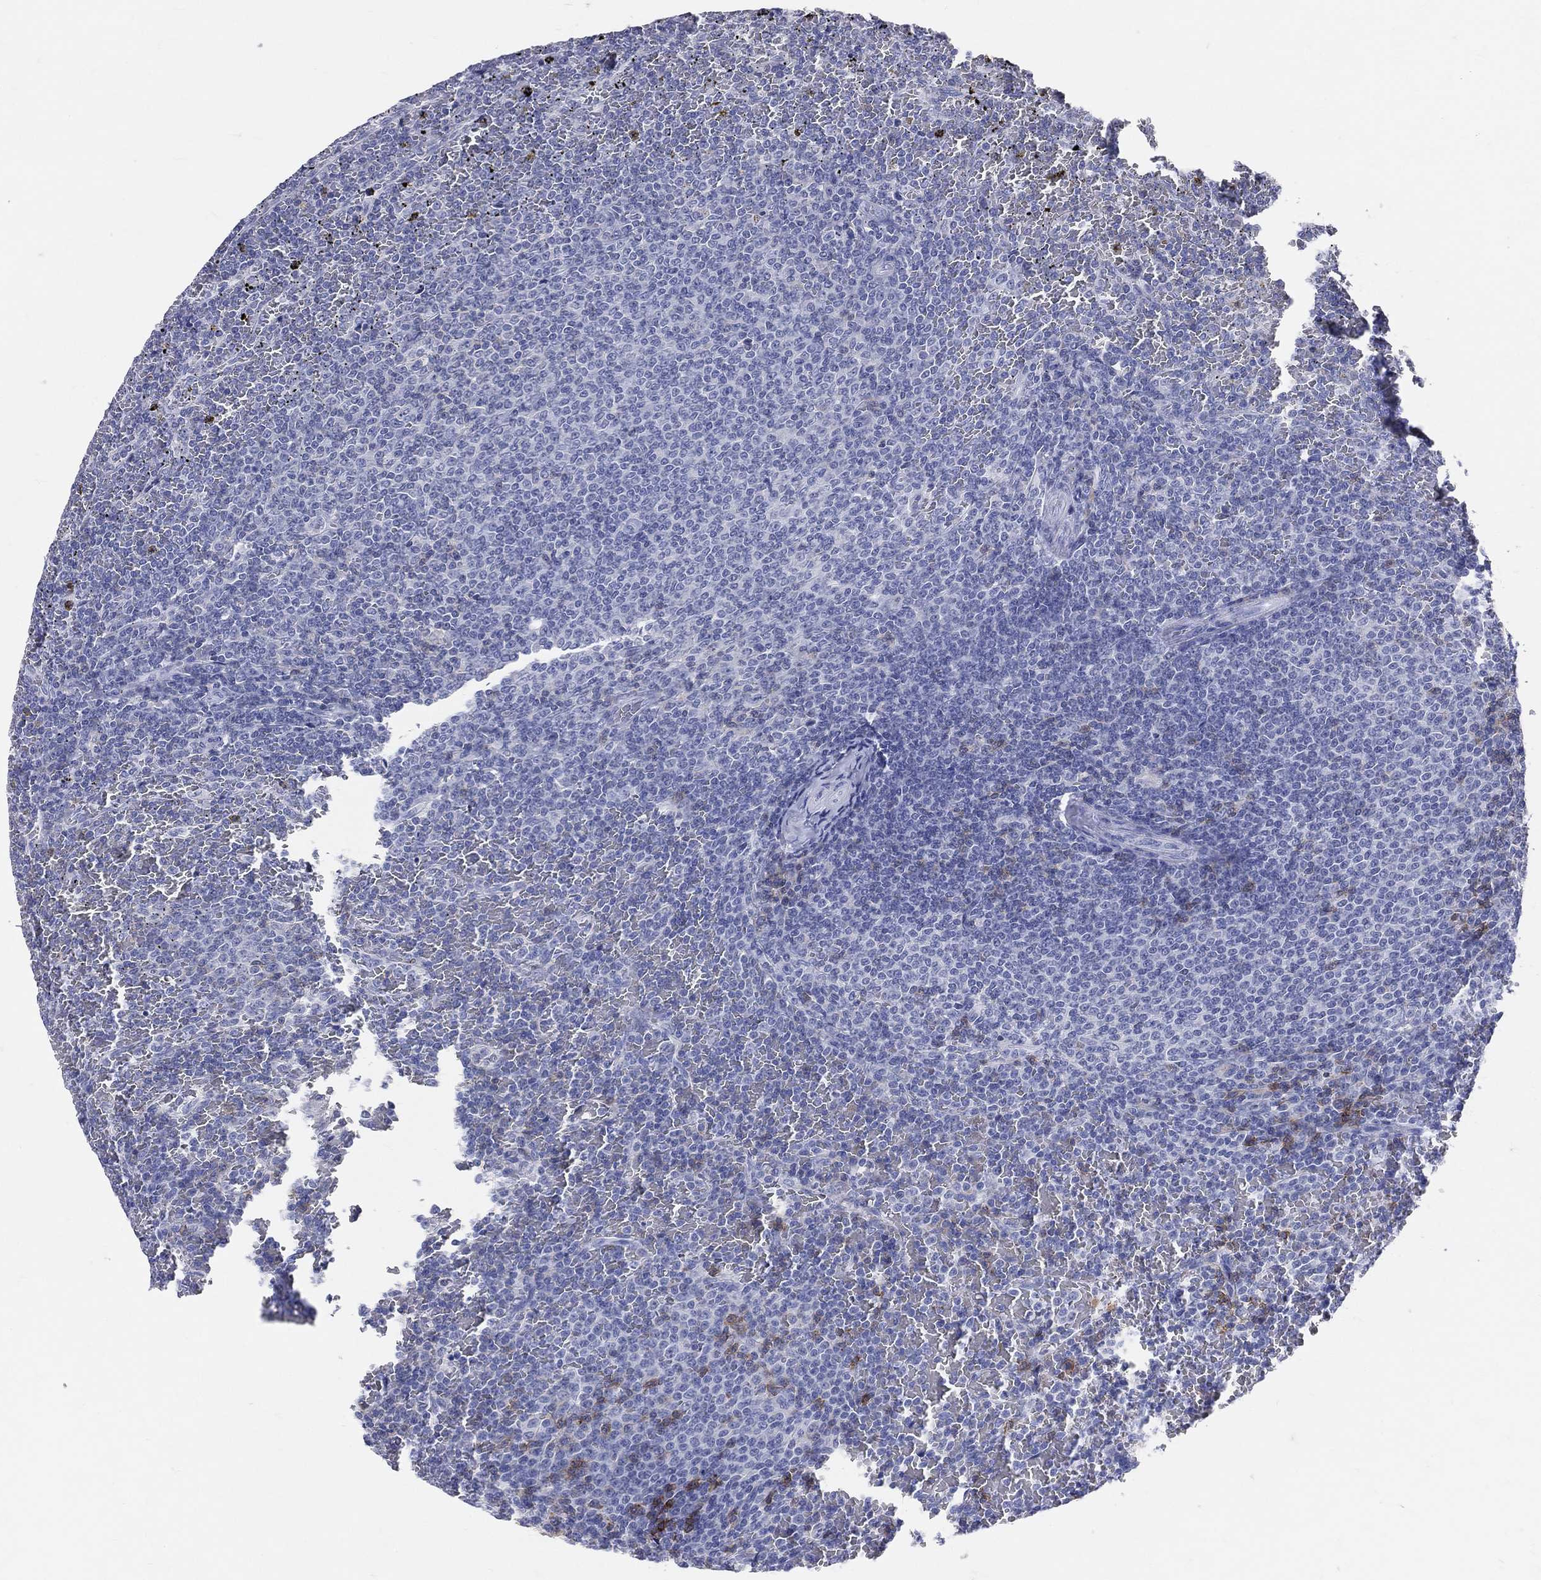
{"staining": {"intensity": "negative", "quantity": "none", "location": "none"}, "tissue": "lymphoma", "cell_type": "Tumor cells", "image_type": "cancer", "snomed": [{"axis": "morphology", "description": "Malignant lymphoma, non-Hodgkin's type, Low grade"}, {"axis": "topography", "description": "Spleen"}], "caption": "Lymphoma was stained to show a protein in brown. There is no significant positivity in tumor cells. (DAB (3,3'-diaminobenzidine) immunohistochemistry with hematoxylin counter stain).", "gene": "LAT", "patient": {"sex": "female", "age": 77}}